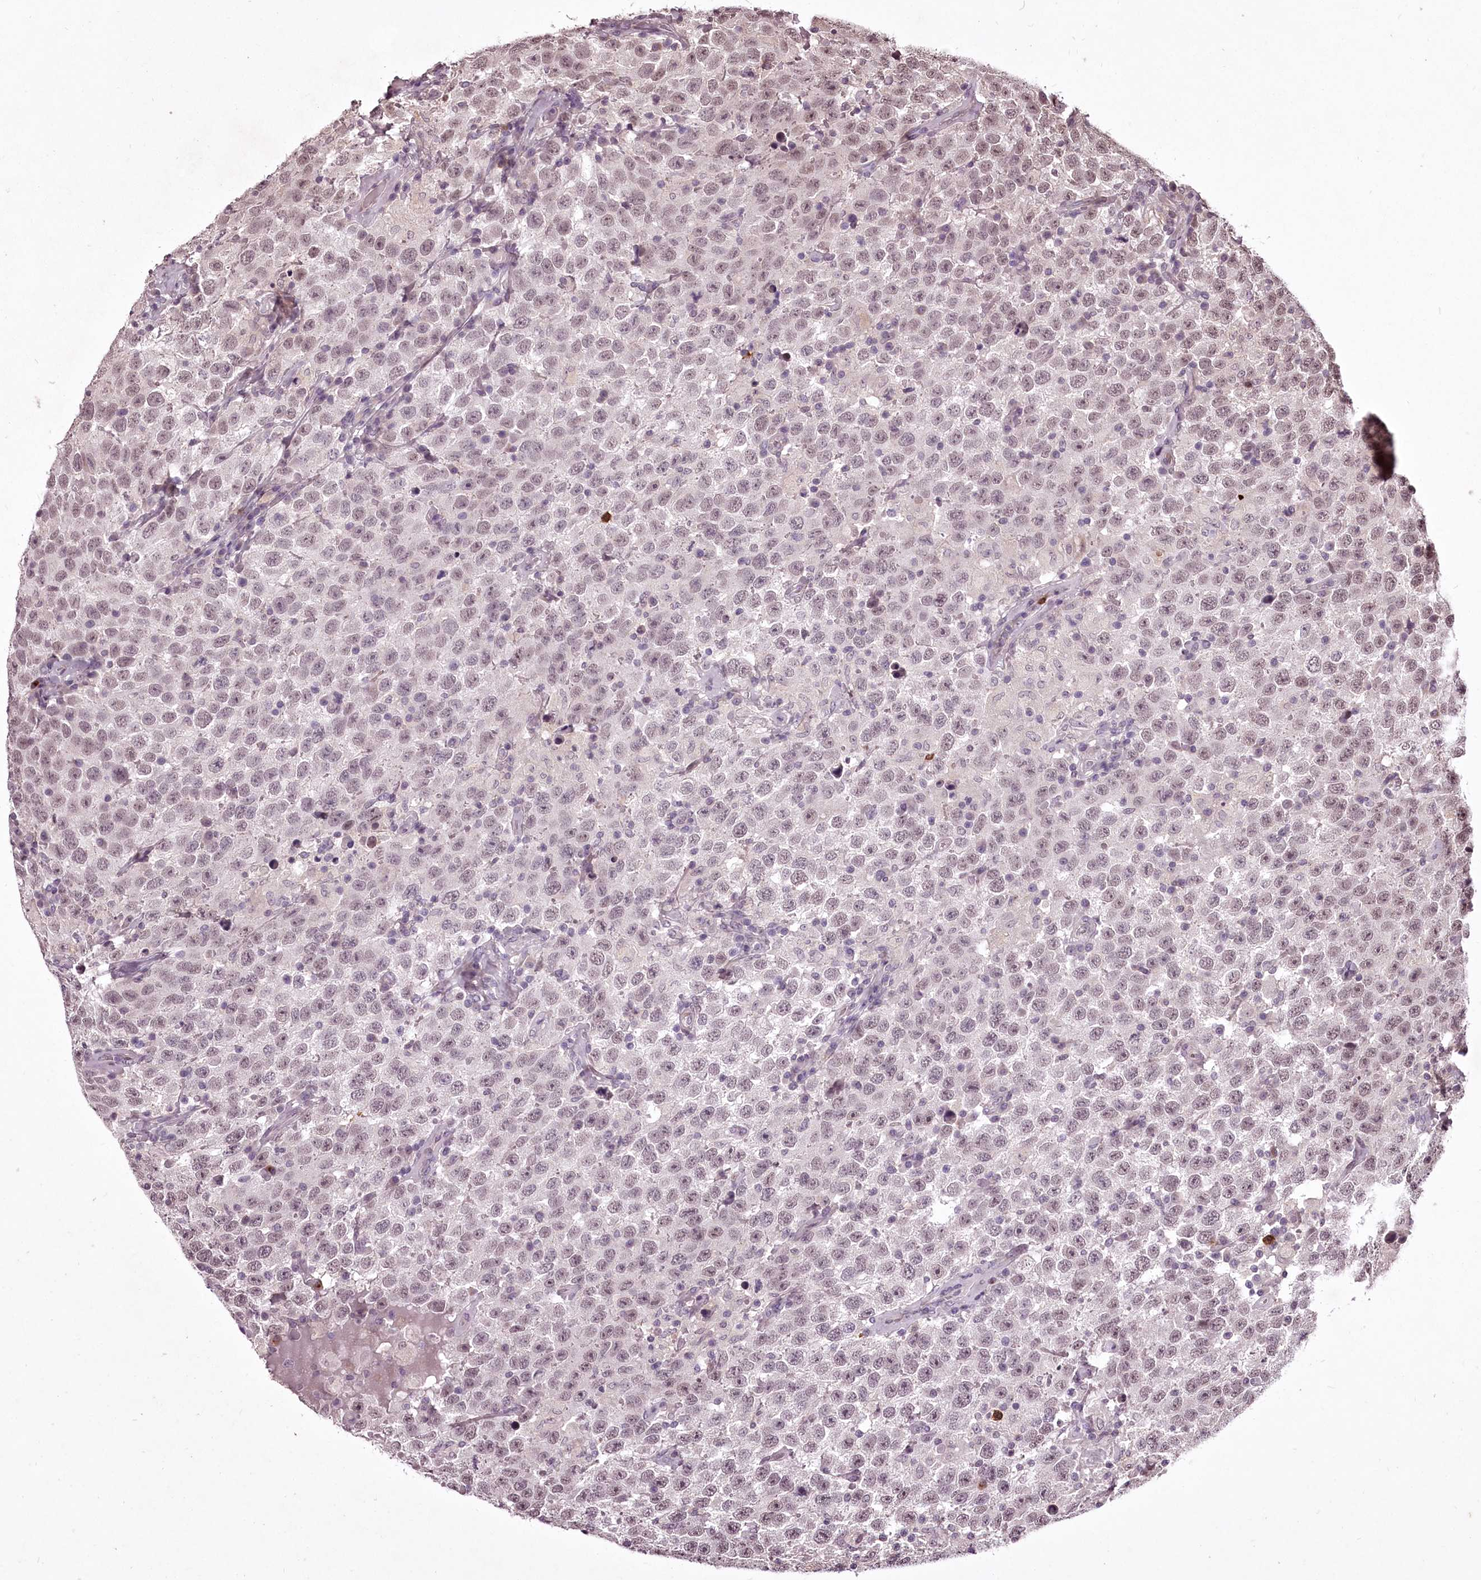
{"staining": {"intensity": "weak", "quantity": "25%-75%", "location": "nuclear"}, "tissue": "testis cancer", "cell_type": "Tumor cells", "image_type": "cancer", "snomed": [{"axis": "morphology", "description": "Seminoma, NOS"}, {"axis": "topography", "description": "Testis"}], "caption": "This is an image of immunohistochemistry (IHC) staining of testis cancer, which shows weak staining in the nuclear of tumor cells.", "gene": "ADRA1D", "patient": {"sex": "male", "age": 41}}